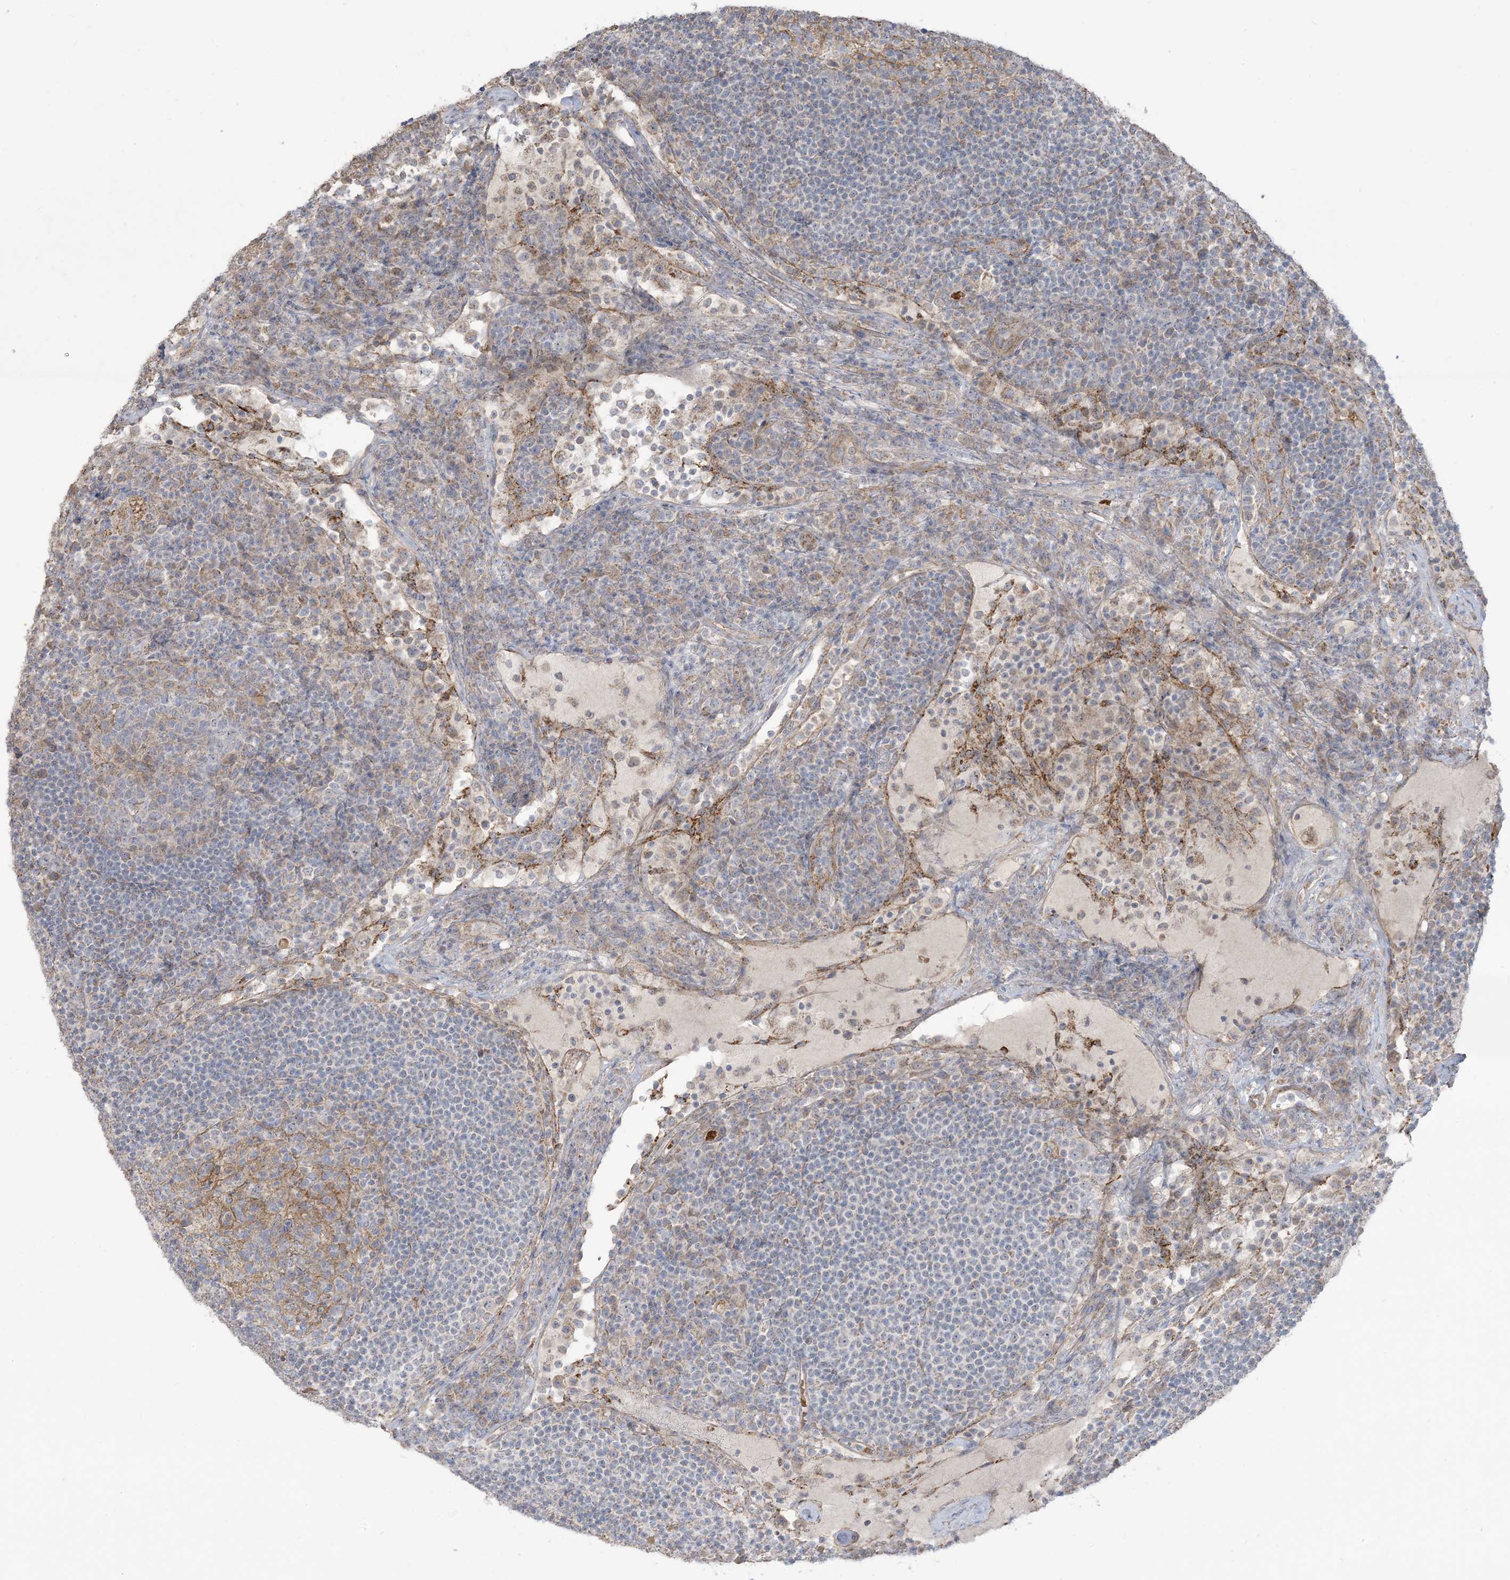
{"staining": {"intensity": "negative", "quantity": "none", "location": "none"}, "tissue": "lymph node", "cell_type": "Germinal center cells", "image_type": "normal", "snomed": [{"axis": "morphology", "description": "Normal tissue, NOS"}, {"axis": "topography", "description": "Lymph node"}], "caption": "Unremarkable lymph node was stained to show a protein in brown. There is no significant staining in germinal center cells. Nuclei are stained in blue.", "gene": "KLHL18", "patient": {"sex": "female", "age": 53}}